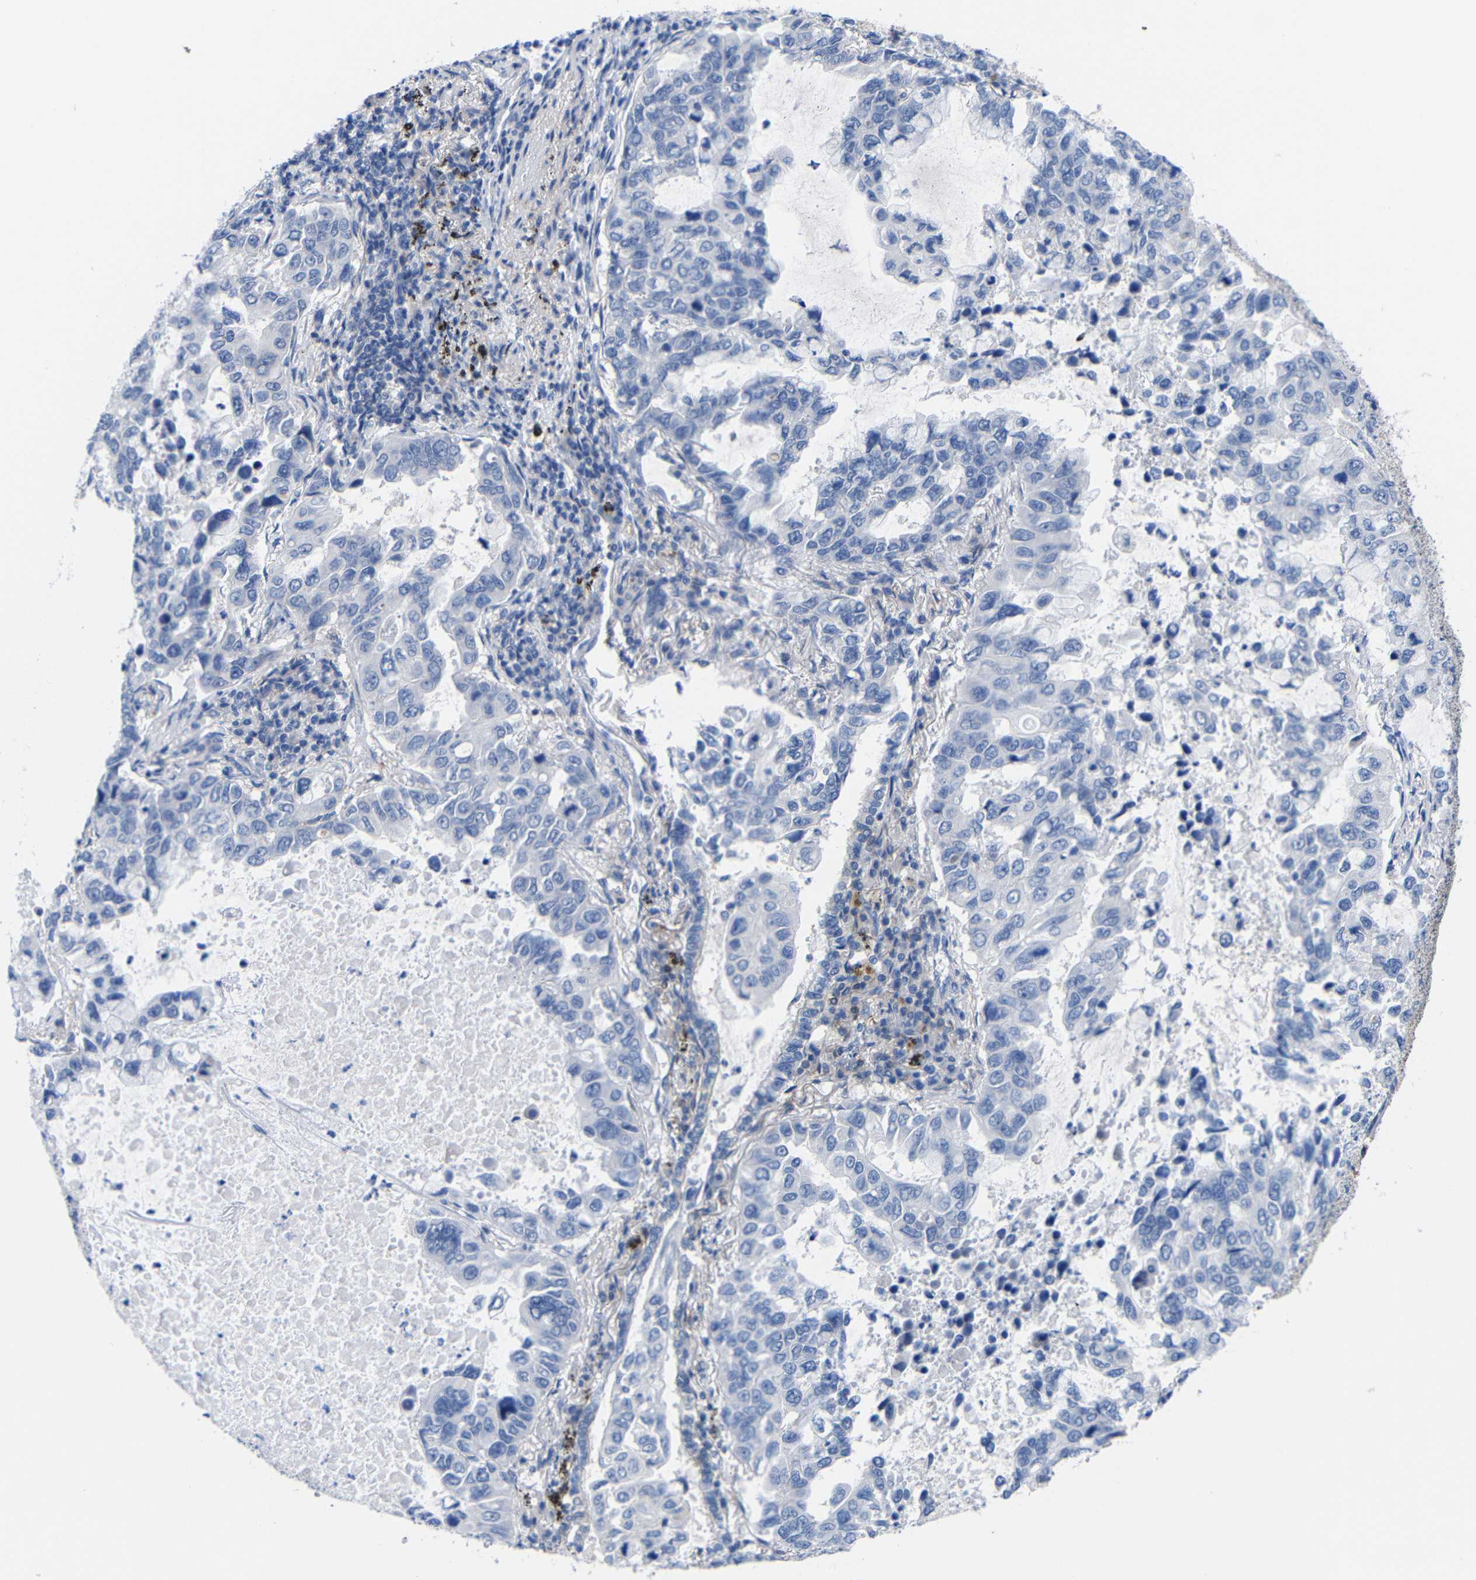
{"staining": {"intensity": "negative", "quantity": "none", "location": "none"}, "tissue": "lung cancer", "cell_type": "Tumor cells", "image_type": "cancer", "snomed": [{"axis": "morphology", "description": "Adenocarcinoma, NOS"}, {"axis": "topography", "description": "Lung"}], "caption": "This is an immunohistochemistry micrograph of adenocarcinoma (lung). There is no staining in tumor cells.", "gene": "PEBP1", "patient": {"sex": "male", "age": 64}}